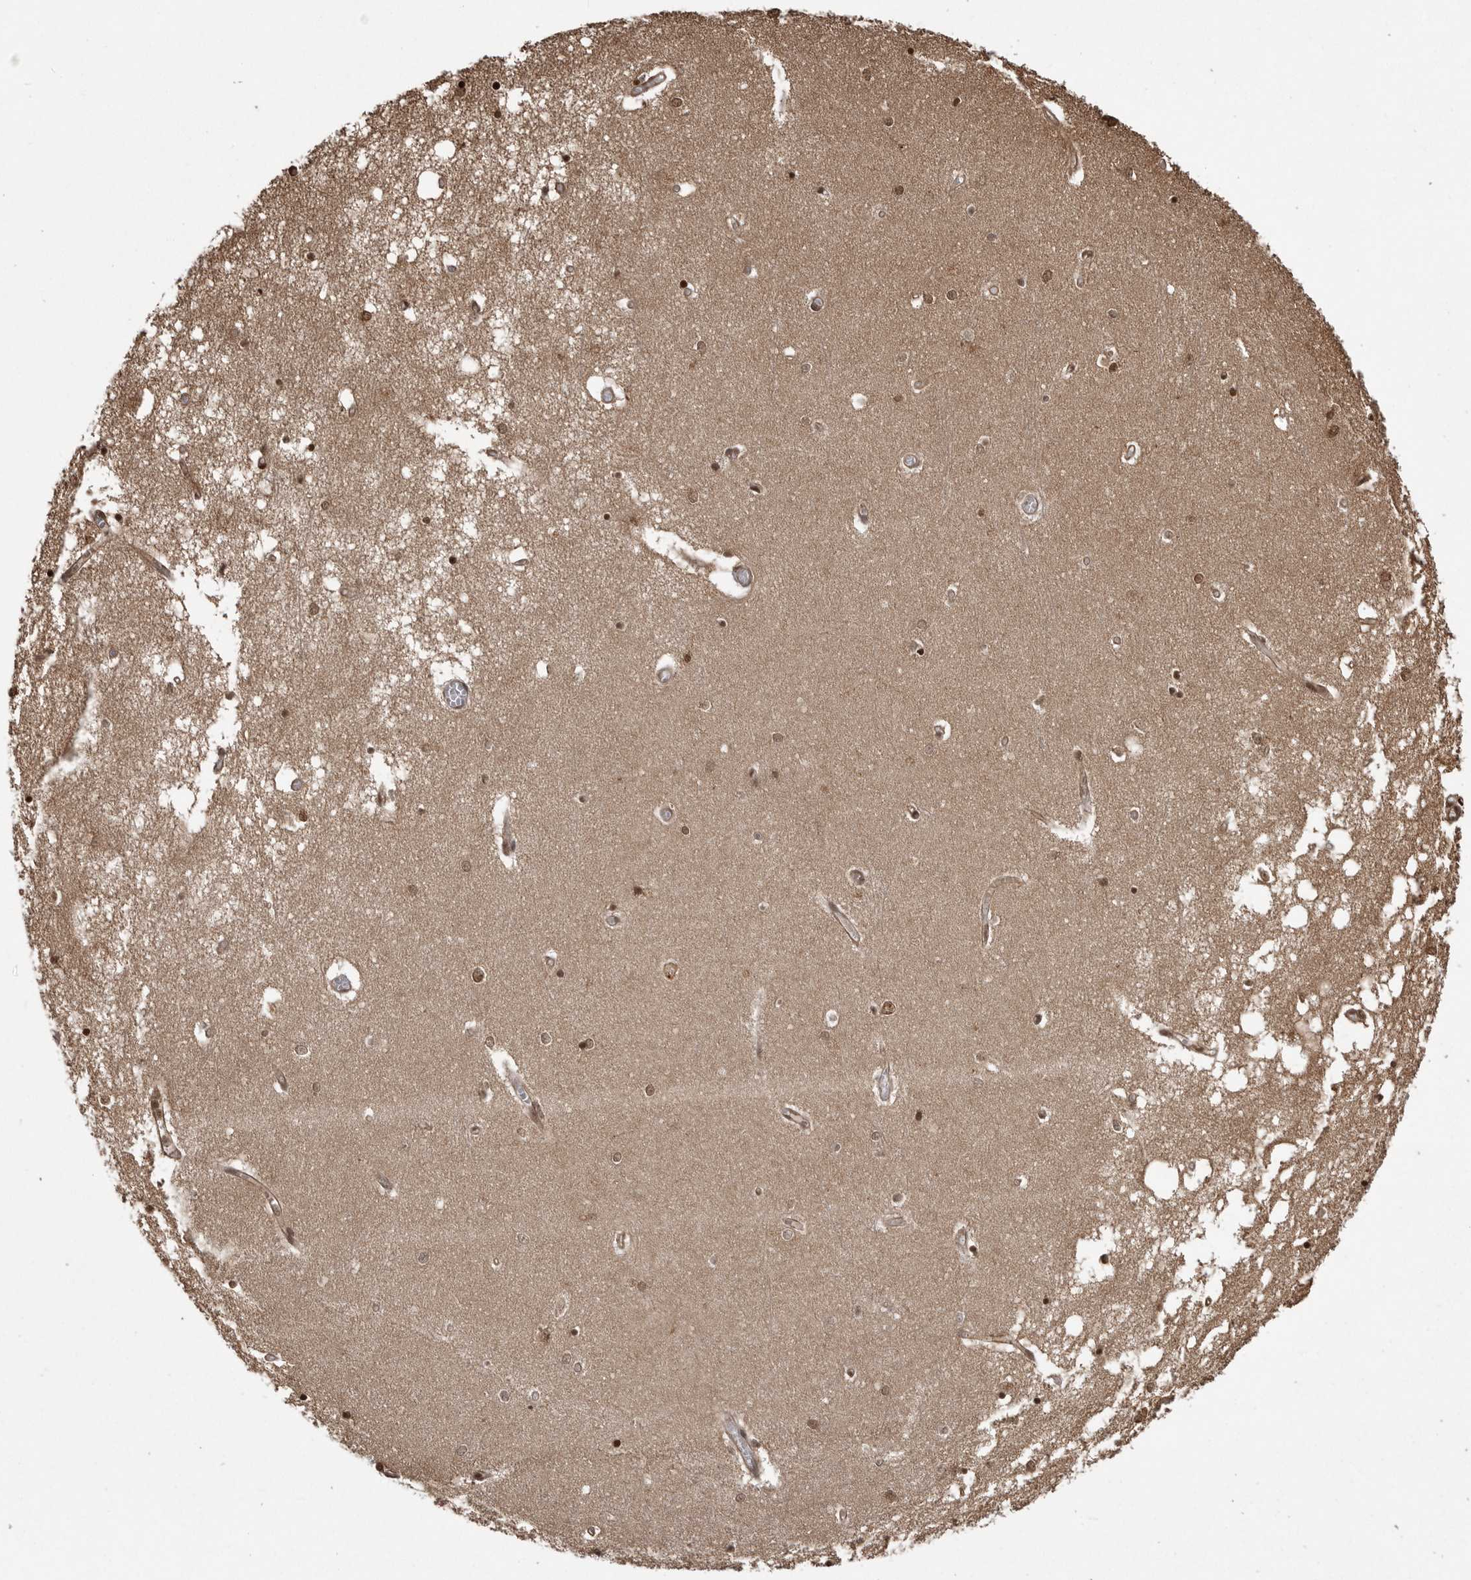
{"staining": {"intensity": "moderate", "quantity": "<25%", "location": "nuclear"}, "tissue": "hippocampus", "cell_type": "Glial cells", "image_type": "normal", "snomed": [{"axis": "morphology", "description": "Normal tissue, NOS"}, {"axis": "topography", "description": "Hippocampus"}], "caption": "Hippocampus stained with immunohistochemistry (IHC) shows moderate nuclear positivity in about <25% of glial cells. Immunohistochemistry (ihc) stains the protein of interest in brown and the nuclei are stained blue.", "gene": "DNAJC8", "patient": {"sex": "male", "age": 70}}